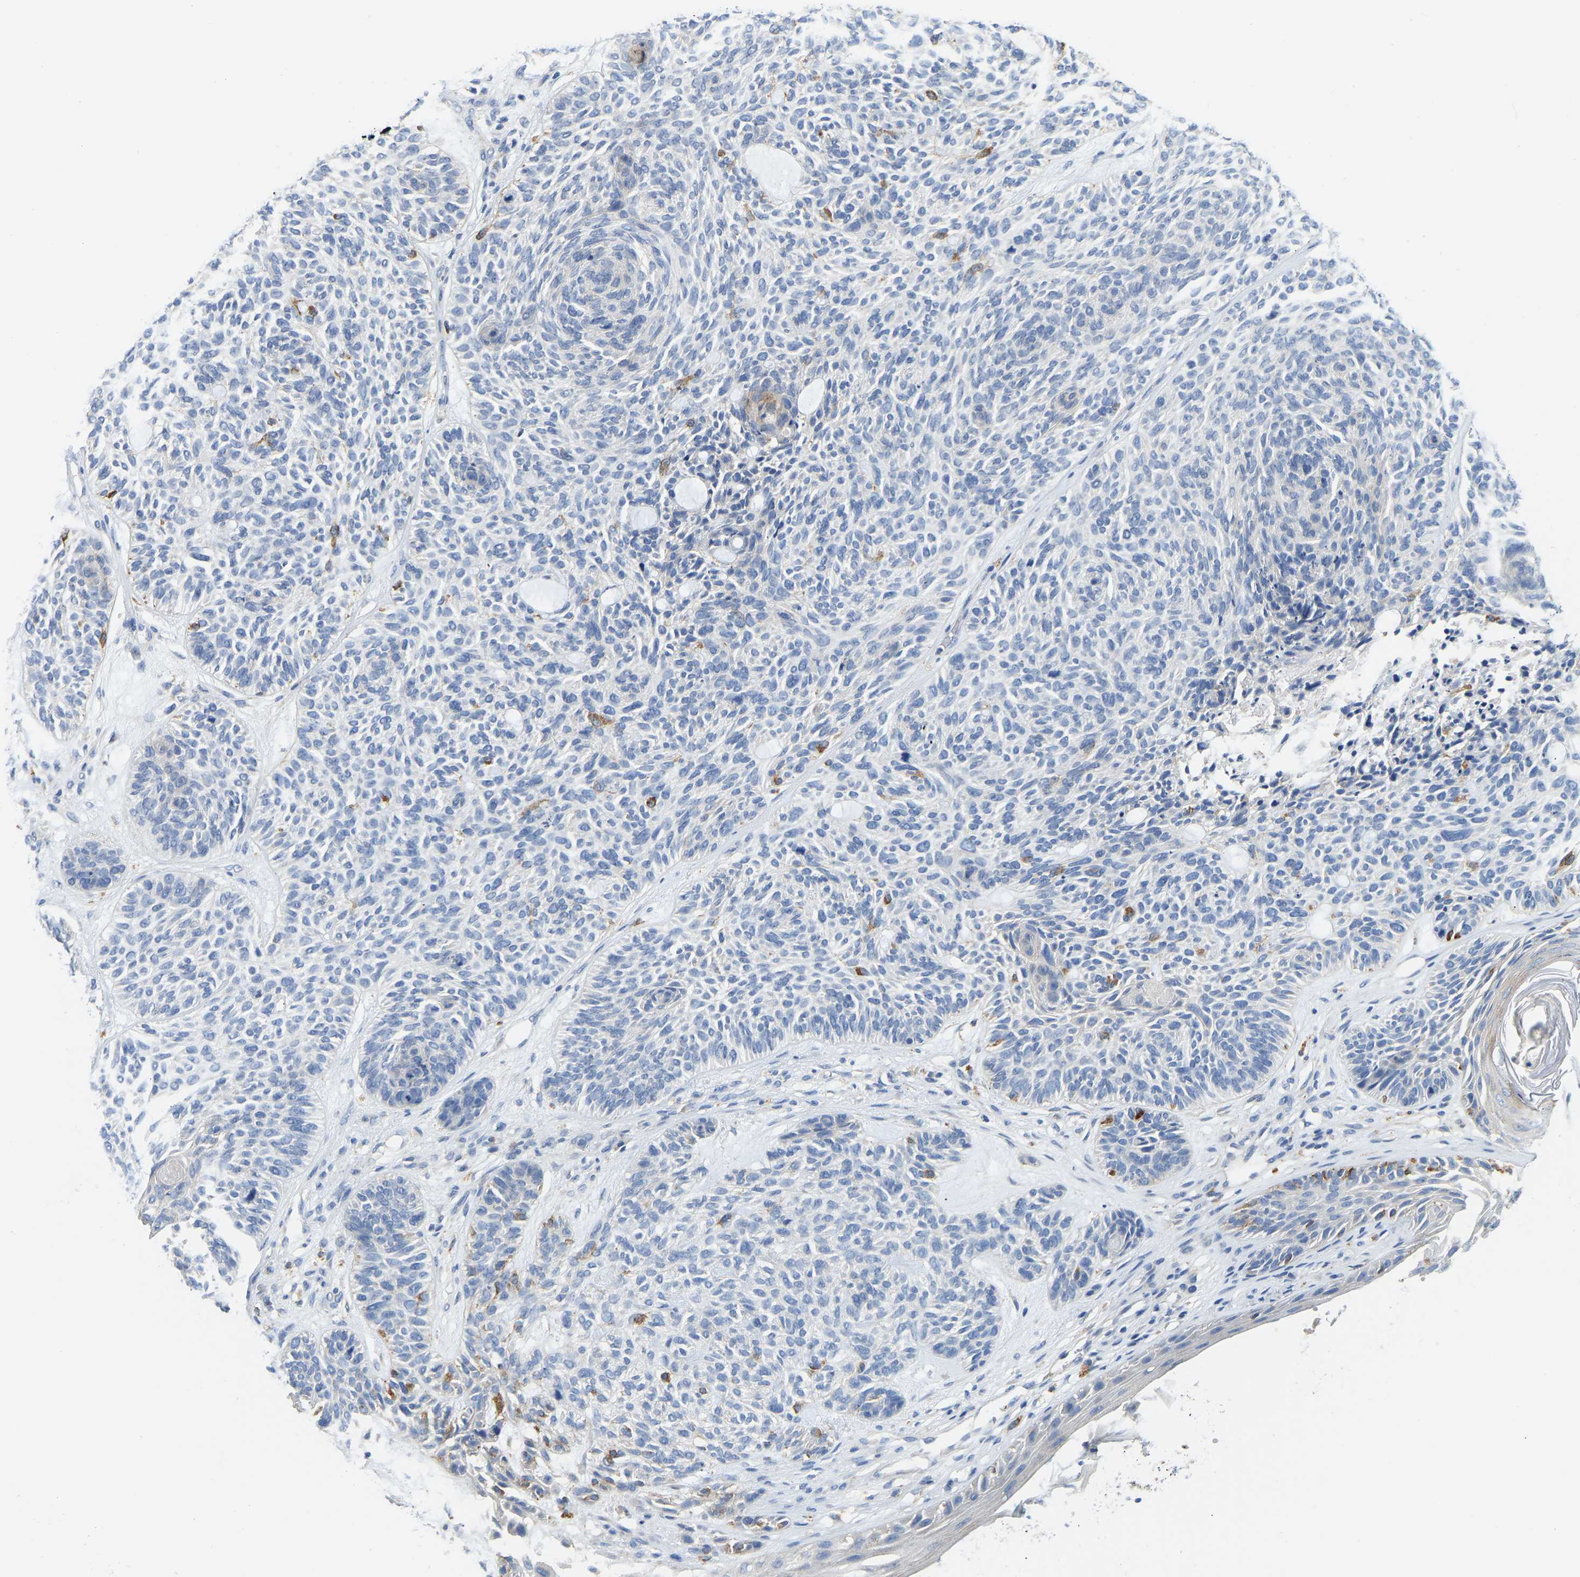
{"staining": {"intensity": "moderate", "quantity": "<25%", "location": "cytoplasmic/membranous"}, "tissue": "skin cancer", "cell_type": "Tumor cells", "image_type": "cancer", "snomed": [{"axis": "morphology", "description": "Basal cell carcinoma"}, {"axis": "topography", "description": "Skin"}], "caption": "About <25% of tumor cells in skin cancer reveal moderate cytoplasmic/membranous protein expression as visualized by brown immunohistochemical staining.", "gene": "ATP6V1E1", "patient": {"sex": "male", "age": 55}}